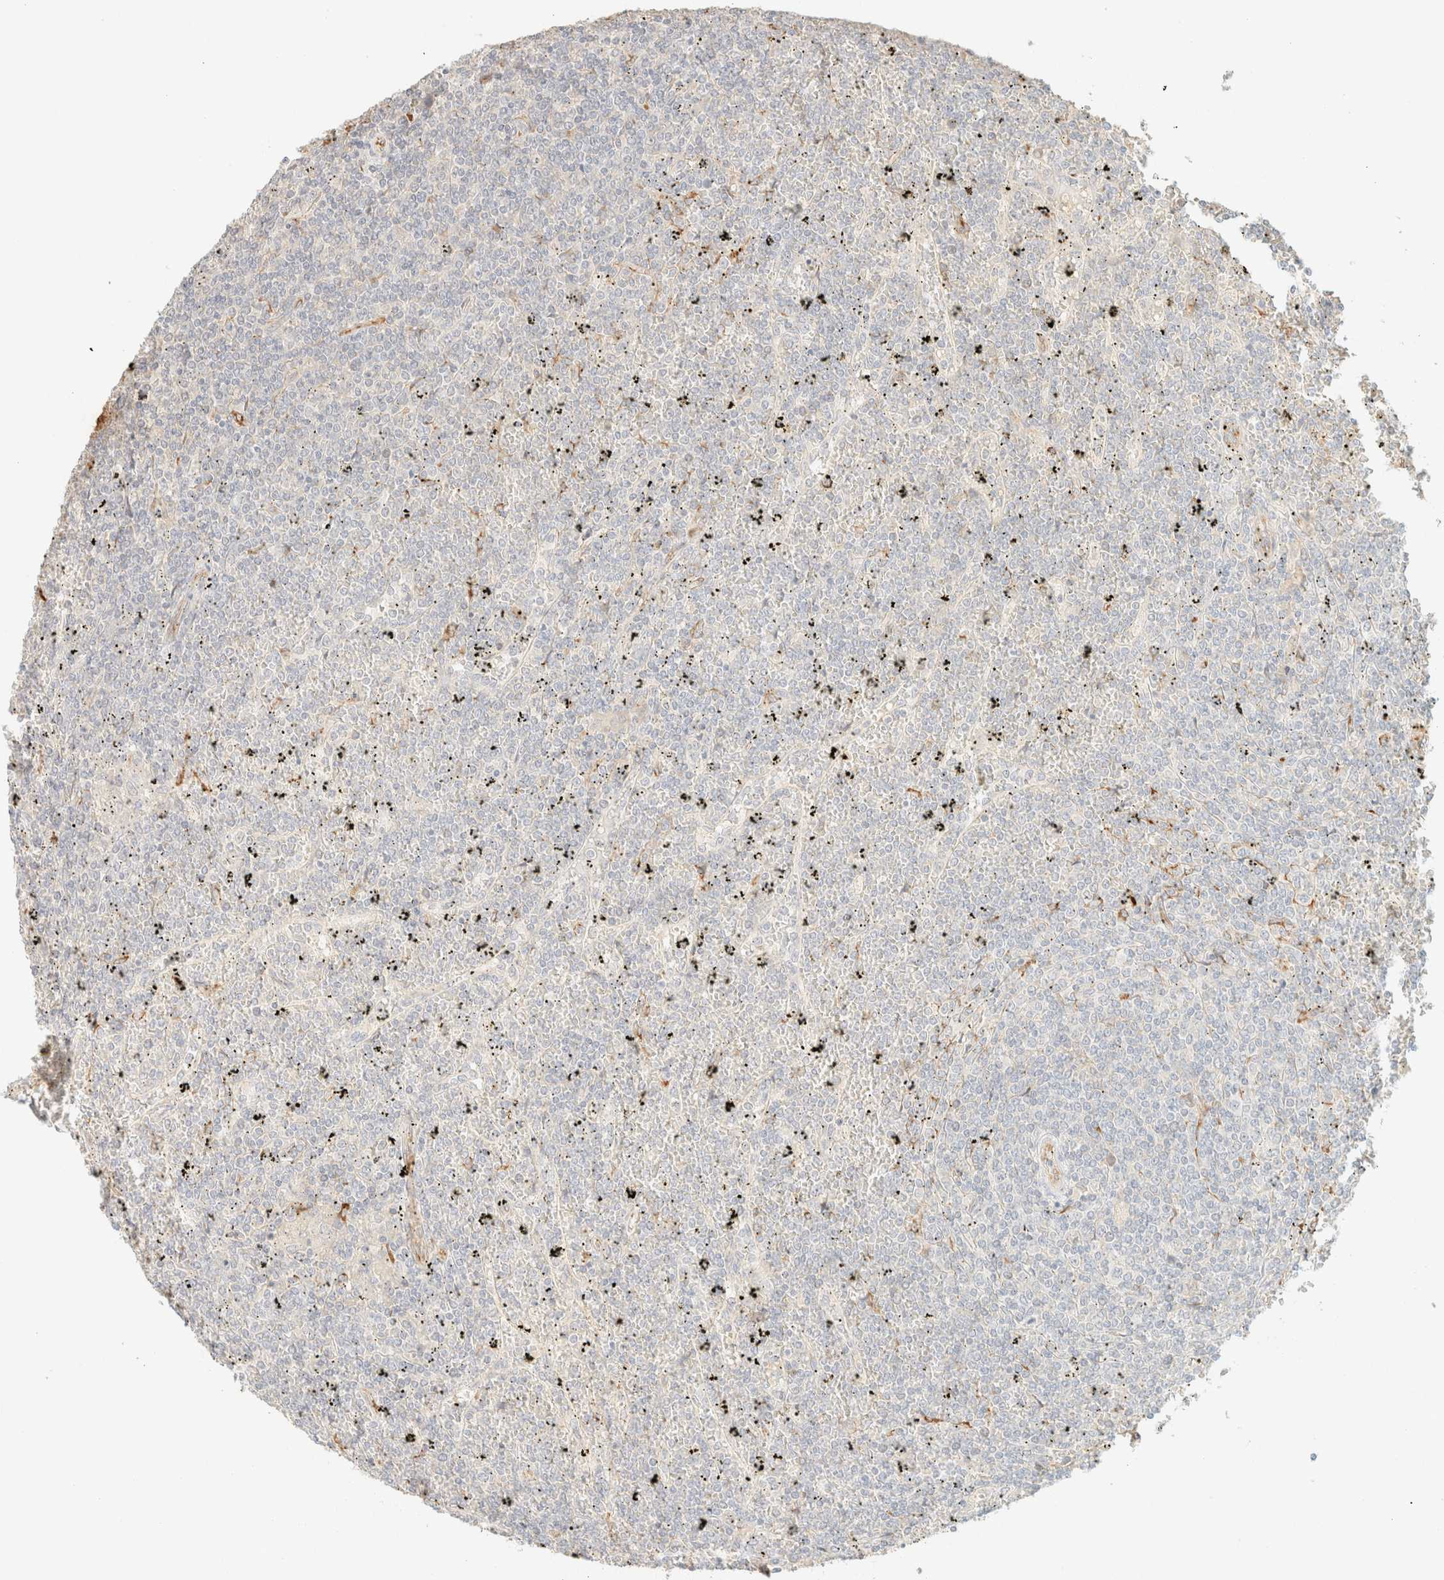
{"staining": {"intensity": "negative", "quantity": "none", "location": "none"}, "tissue": "lymphoma", "cell_type": "Tumor cells", "image_type": "cancer", "snomed": [{"axis": "morphology", "description": "Malignant lymphoma, non-Hodgkin's type, Low grade"}, {"axis": "topography", "description": "Spleen"}], "caption": "This is an immunohistochemistry photomicrograph of human low-grade malignant lymphoma, non-Hodgkin's type. There is no staining in tumor cells.", "gene": "SPARCL1", "patient": {"sex": "female", "age": 19}}